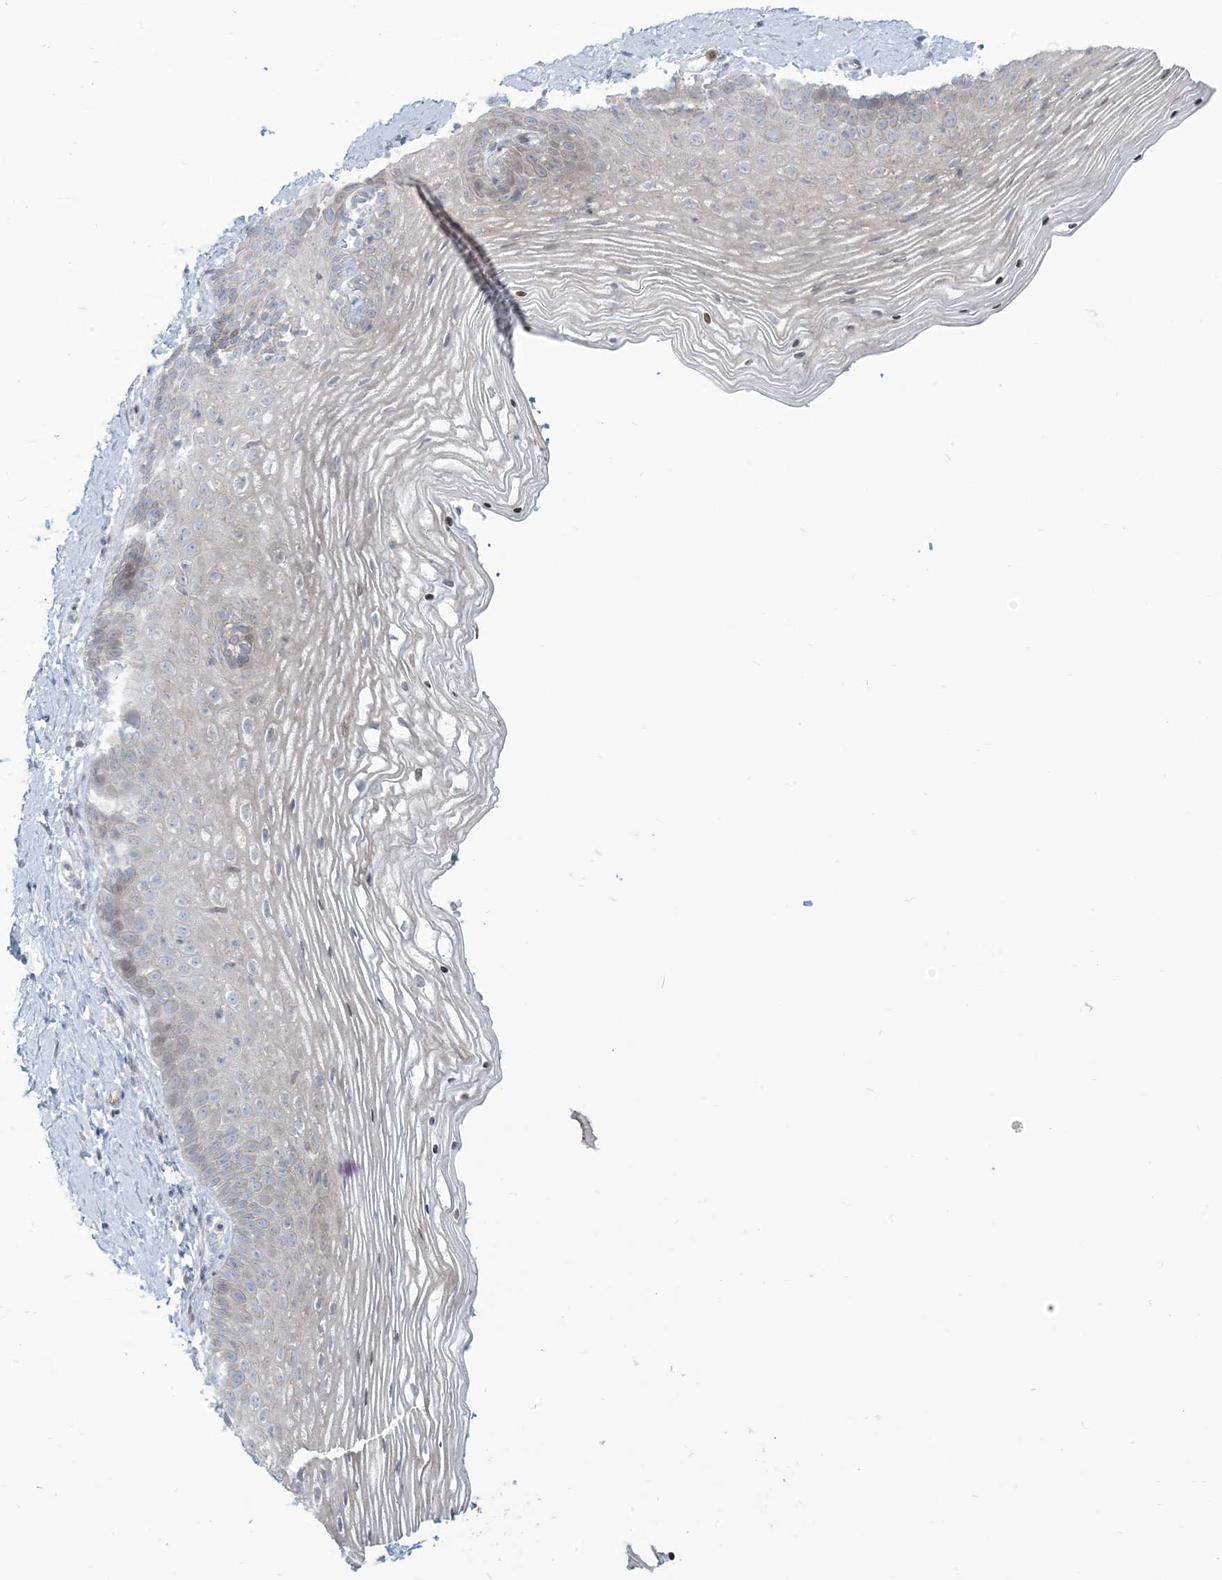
{"staining": {"intensity": "weak", "quantity": "<25%", "location": "cytoplasmic/membranous"}, "tissue": "vagina", "cell_type": "Squamous epithelial cells", "image_type": "normal", "snomed": [{"axis": "morphology", "description": "Normal tissue, NOS"}, {"axis": "topography", "description": "Vagina"}], "caption": "This is an IHC image of normal vagina. There is no positivity in squamous epithelial cells.", "gene": "AFTPH", "patient": {"sex": "female", "age": 32}}